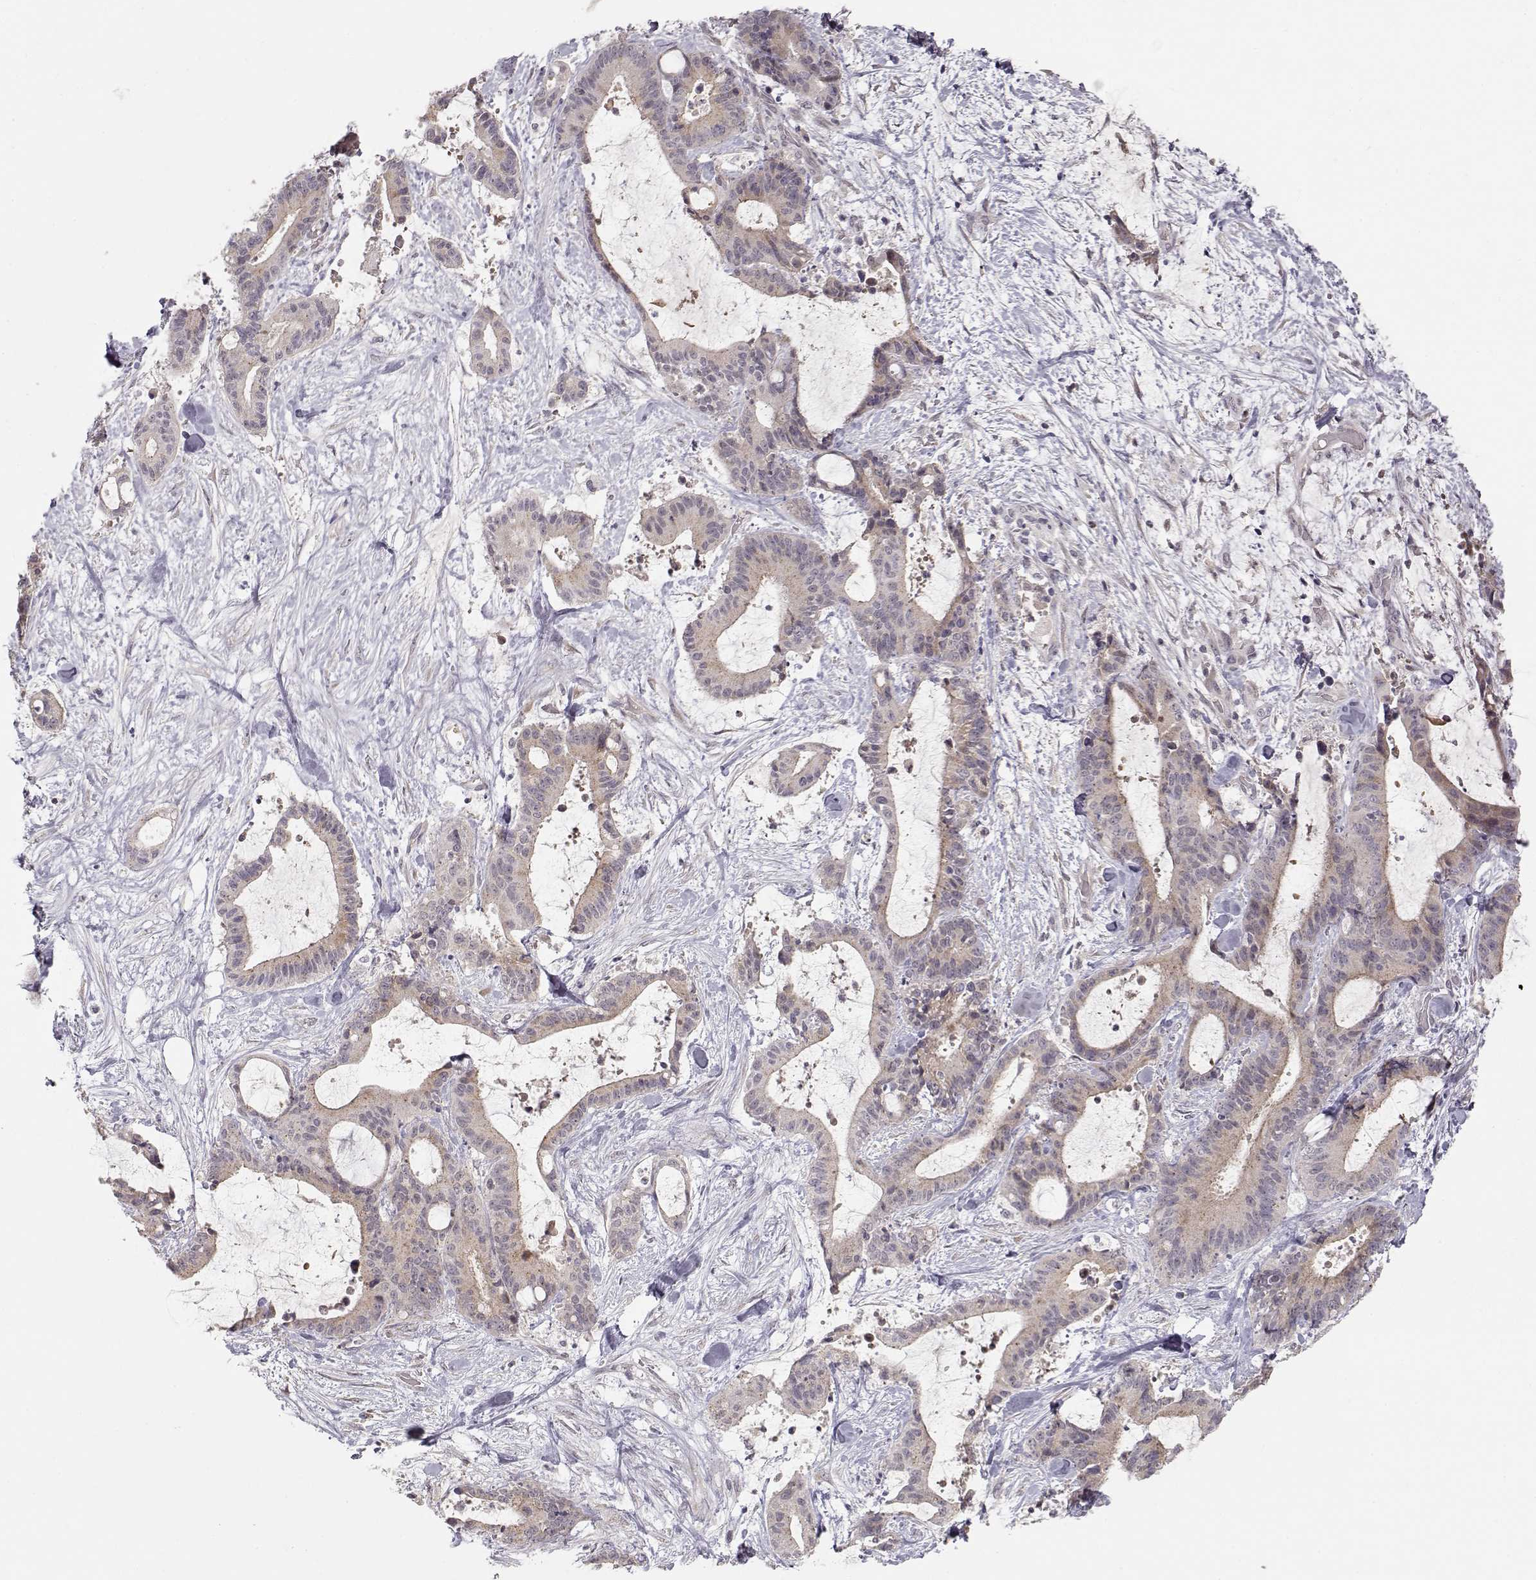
{"staining": {"intensity": "weak", "quantity": ">75%", "location": "cytoplasmic/membranous"}, "tissue": "liver cancer", "cell_type": "Tumor cells", "image_type": "cancer", "snomed": [{"axis": "morphology", "description": "Cholangiocarcinoma"}, {"axis": "topography", "description": "Liver"}], "caption": "A brown stain labels weak cytoplasmic/membranous positivity of a protein in liver cholangiocarcinoma tumor cells. Using DAB (3,3'-diaminobenzidine) (brown) and hematoxylin (blue) stains, captured at high magnification using brightfield microscopy.", "gene": "PNMT", "patient": {"sex": "female", "age": 73}}